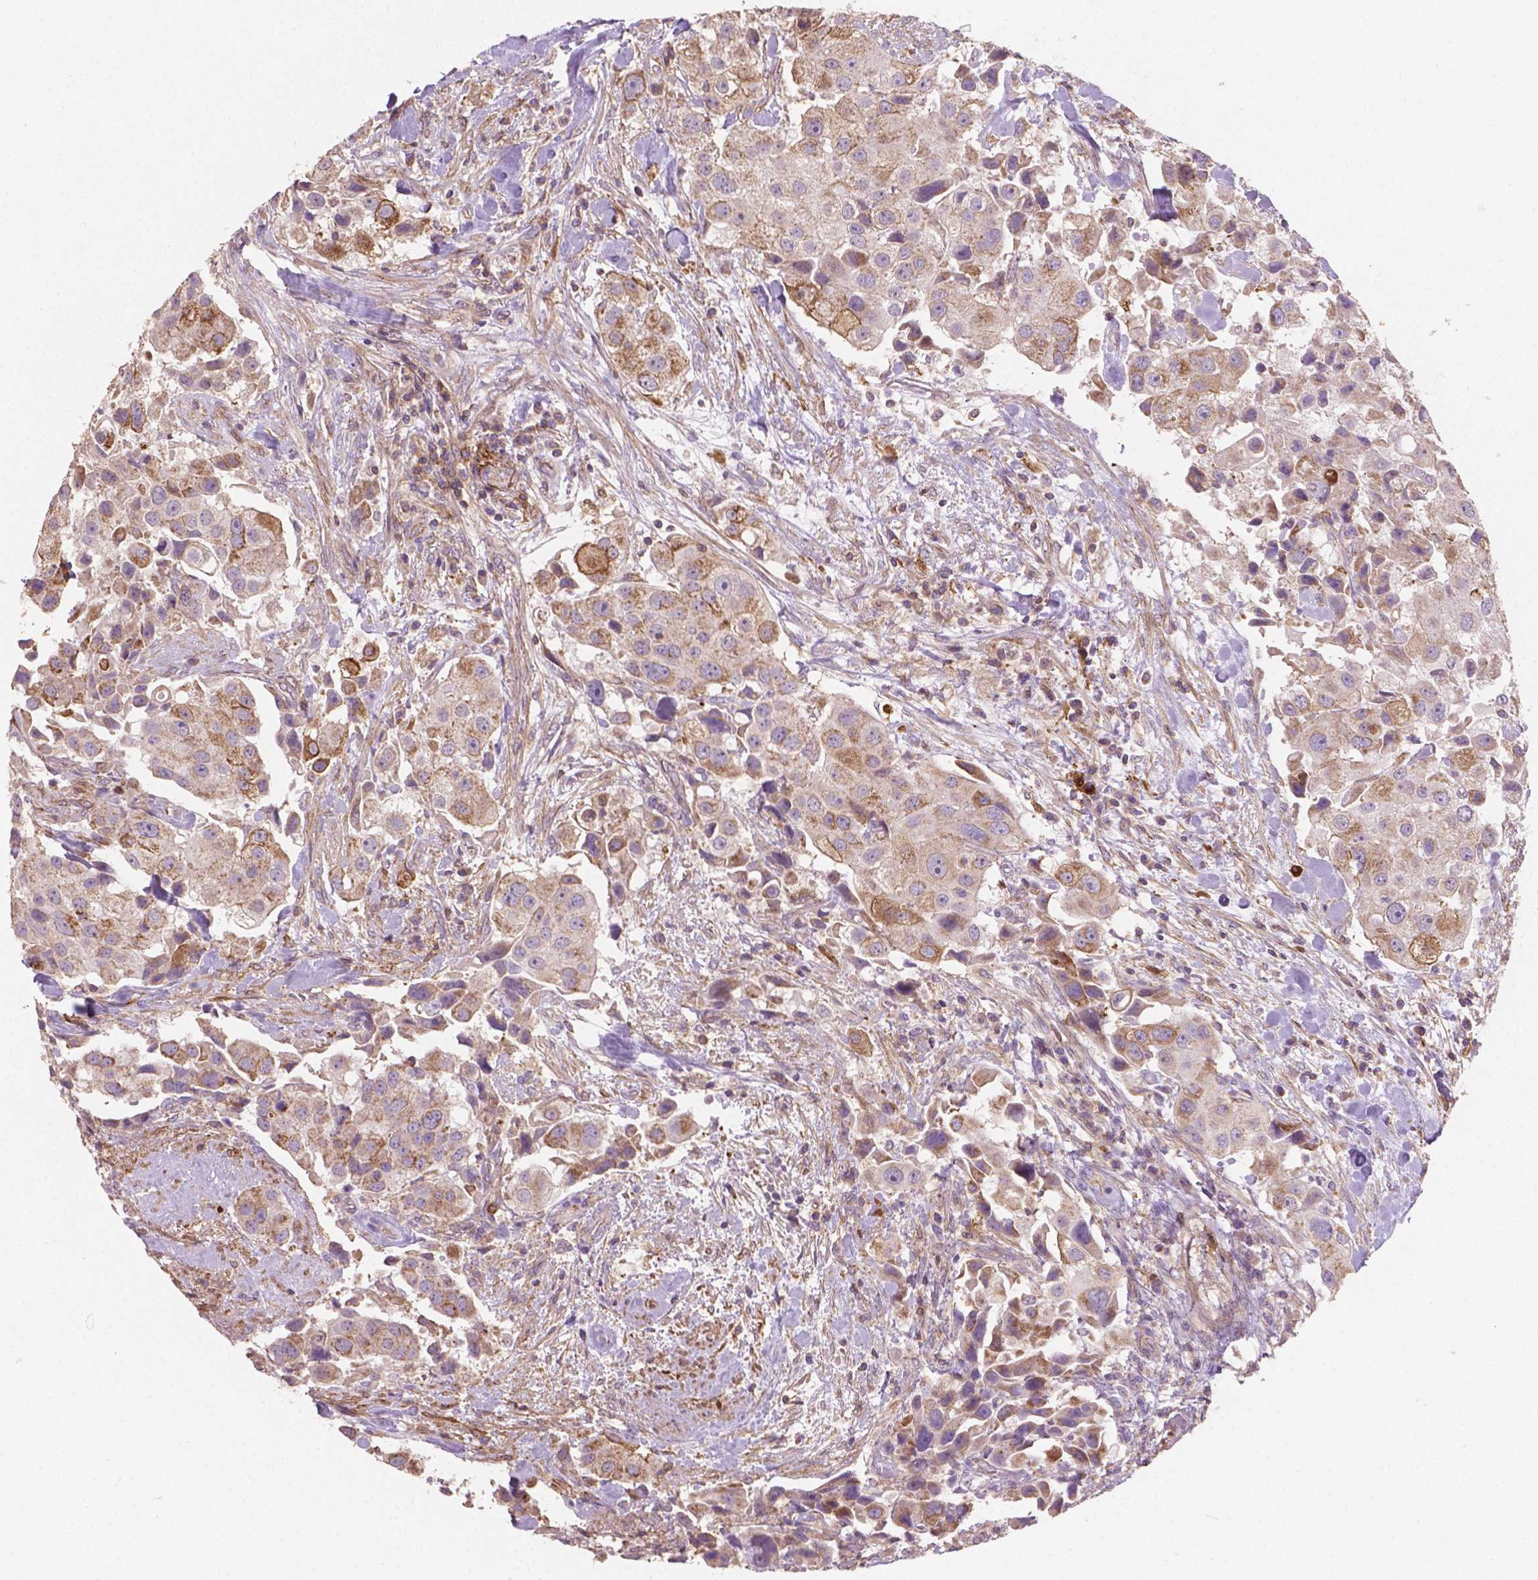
{"staining": {"intensity": "moderate", "quantity": ">75%", "location": "cytoplasmic/membranous"}, "tissue": "urothelial cancer", "cell_type": "Tumor cells", "image_type": "cancer", "snomed": [{"axis": "morphology", "description": "Urothelial carcinoma, High grade"}, {"axis": "topography", "description": "Urinary bladder"}], "caption": "Brown immunohistochemical staining in urothelial cancer exhibits moderate cytoplasmic/membranous expression in about >75% of tumor cells. The staining was performed using DAB (3,3'-diaminobenzidine) to visualize the protein expression in brown, while the nuclei were stained in blue with hematoxylin (Magnification: 20x).", "gene": "TCAF1", "patient": {"sex": "female", "age": 64}}